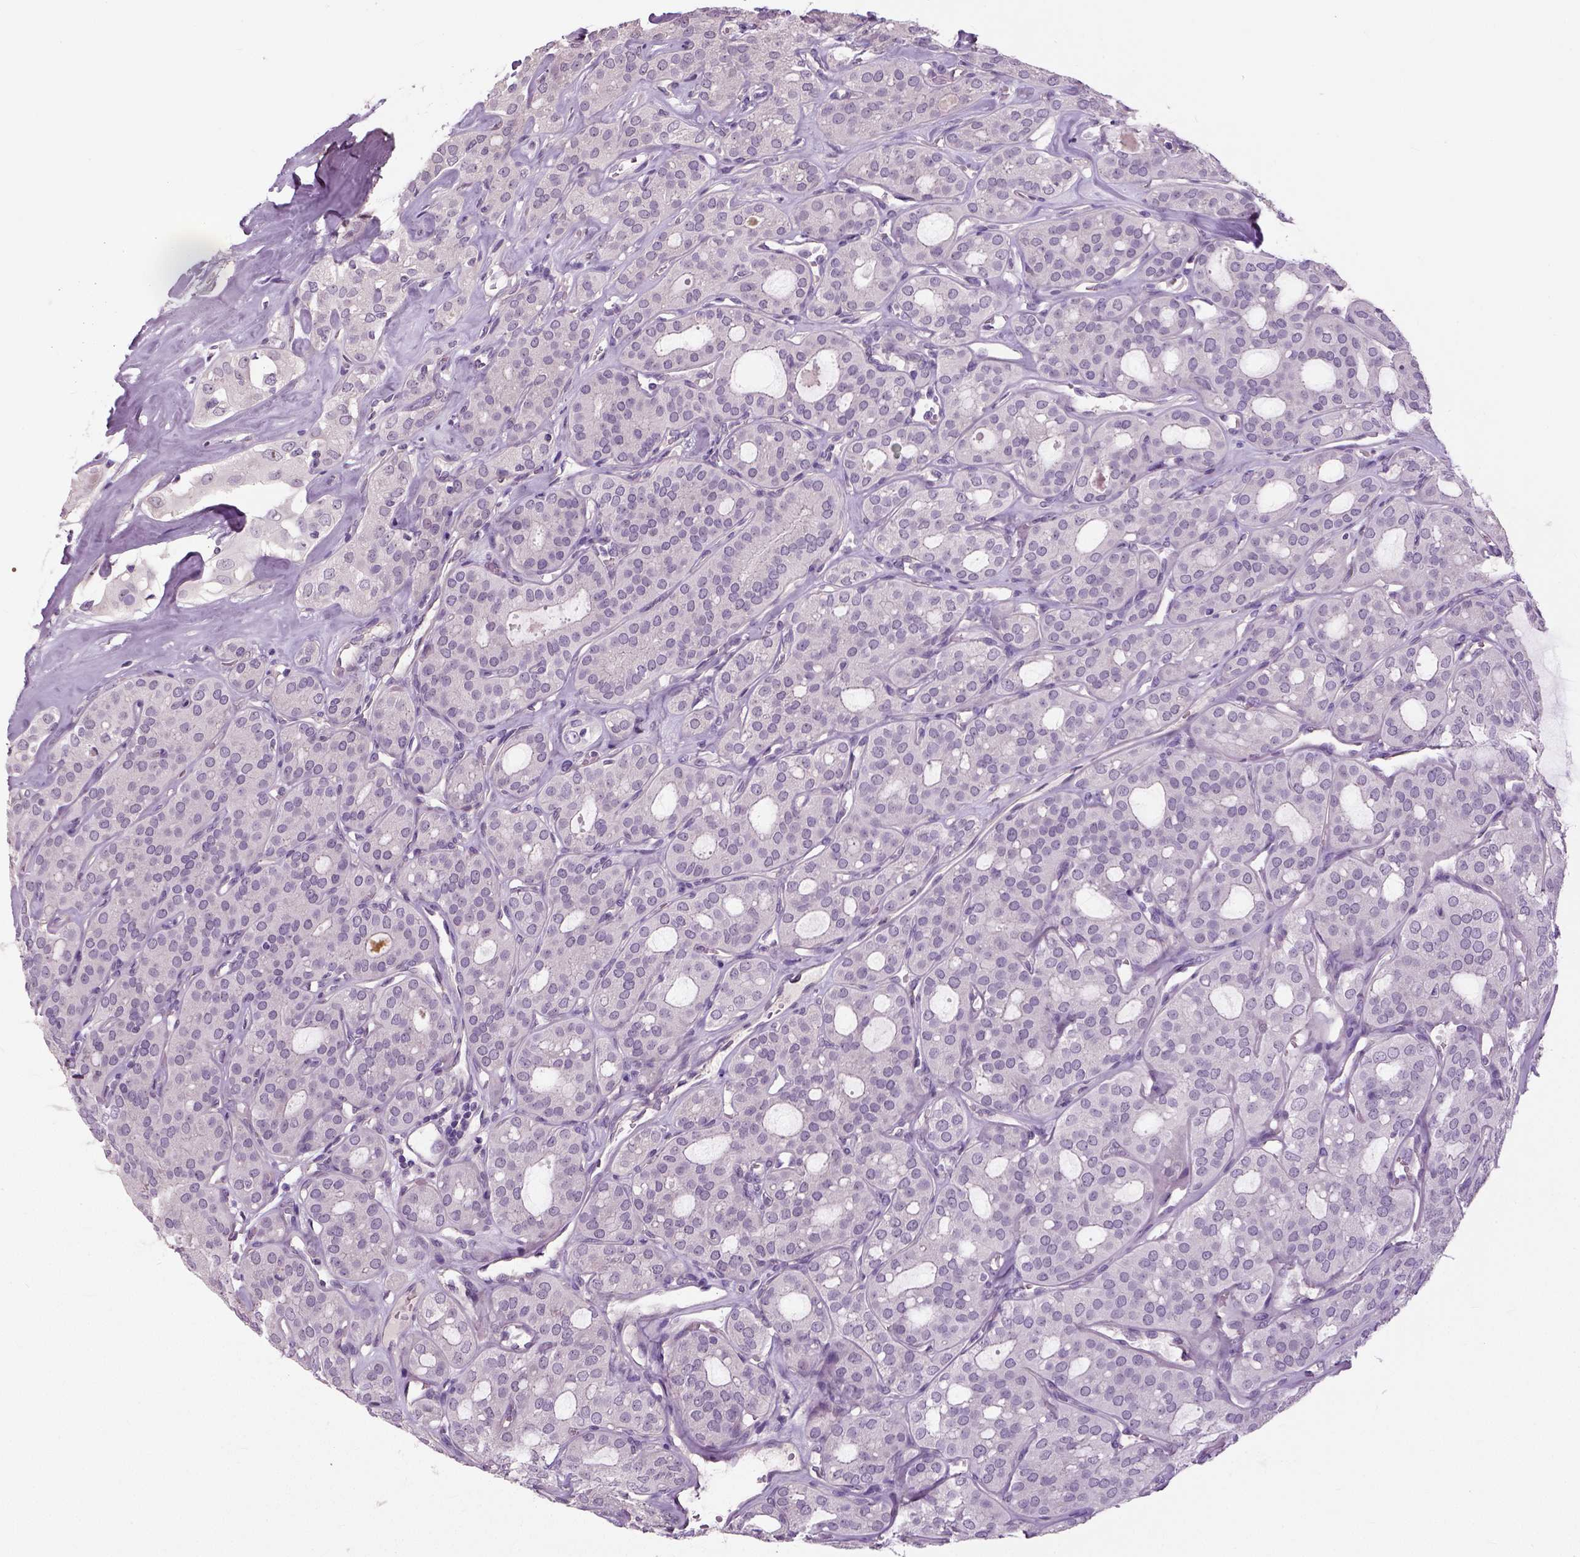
{"staining": {"intensity": "negative", "quantity": "none", "location": "none"}, "tissue": "thyroid cancer", "cell_type": "Tumor cells", "image_type": "cancer", "snomed": [{"axis": "morphology", "description": "Follicular adenoma carcinoma, NOS"}, {"axis": "topography", "description": "Thyroid gland"}], "caption": "High power microscopy micrograph of an IHC micrograph of thyroid cancer, revealing no significant staining in tumor cells. The staining was performed using DAB (3,3'-diaminobenzidine) to visualize the protein expression in brown, while the nuclei were stained in blue with hematoxylin (Magnification: 20x).", "gene": "NECAB1", "patient": {"sex": "male", "age": 75}}